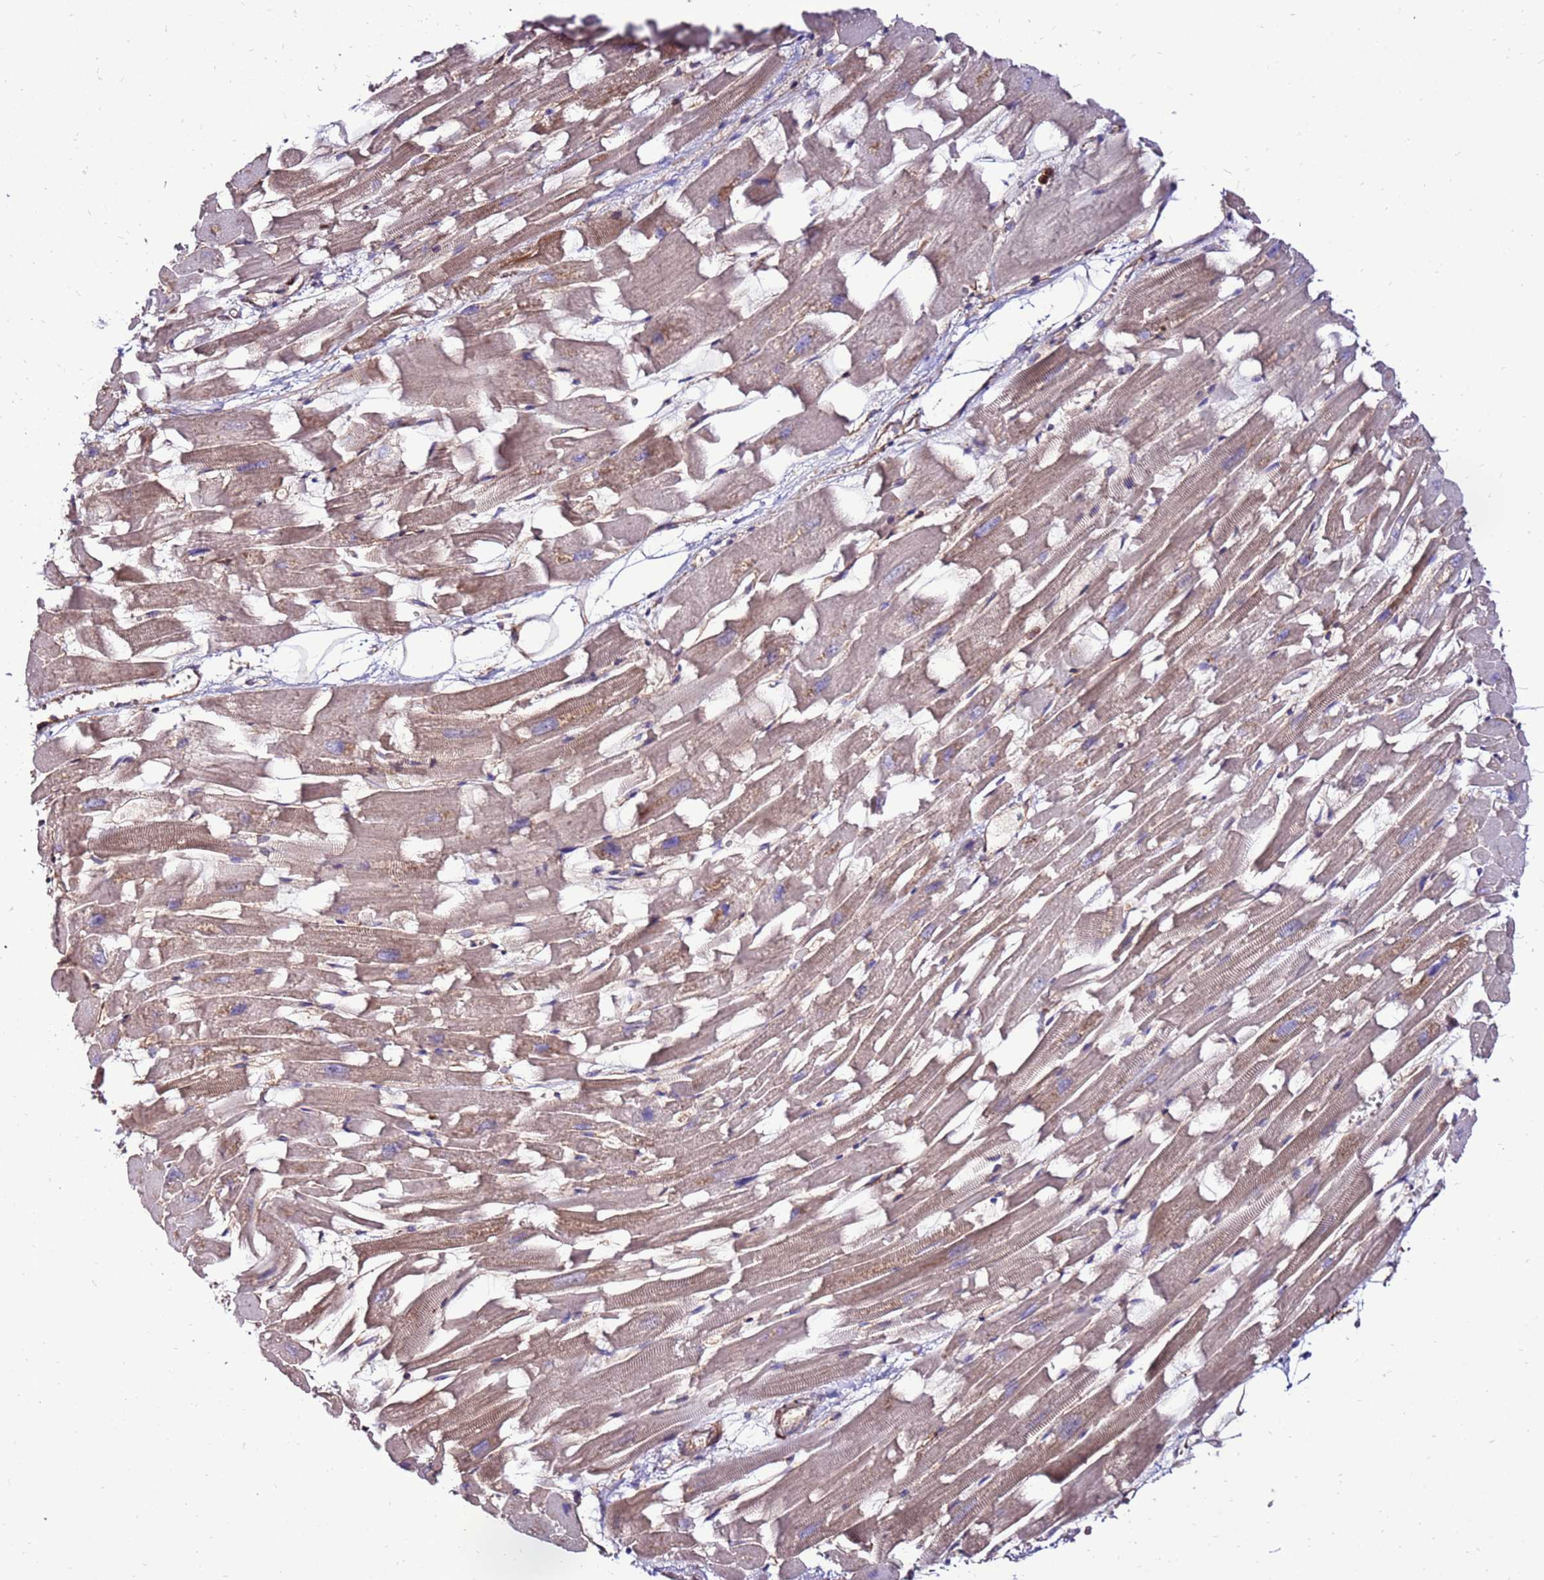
{"staining": {"intensity": "weak", "quantity": ">75%", "location": "cytoplasmic/membranous"}, "tissue": "heart muscle", "cell_type": "Cardiomyocytes", "image_type": "normal", "snomed": [{"axis": "morphology", "description": "Normal tissue, NOS"}, {"axis": "topography", "description": "Heart"}], "caption": "The immunohistochemical stain labels weak cytoplasmic/membranous positivity in cardiomyocytes of unremarkable heart muscle.", "gene": "EI24", "patient": {"sex": "female", "age": 64}}